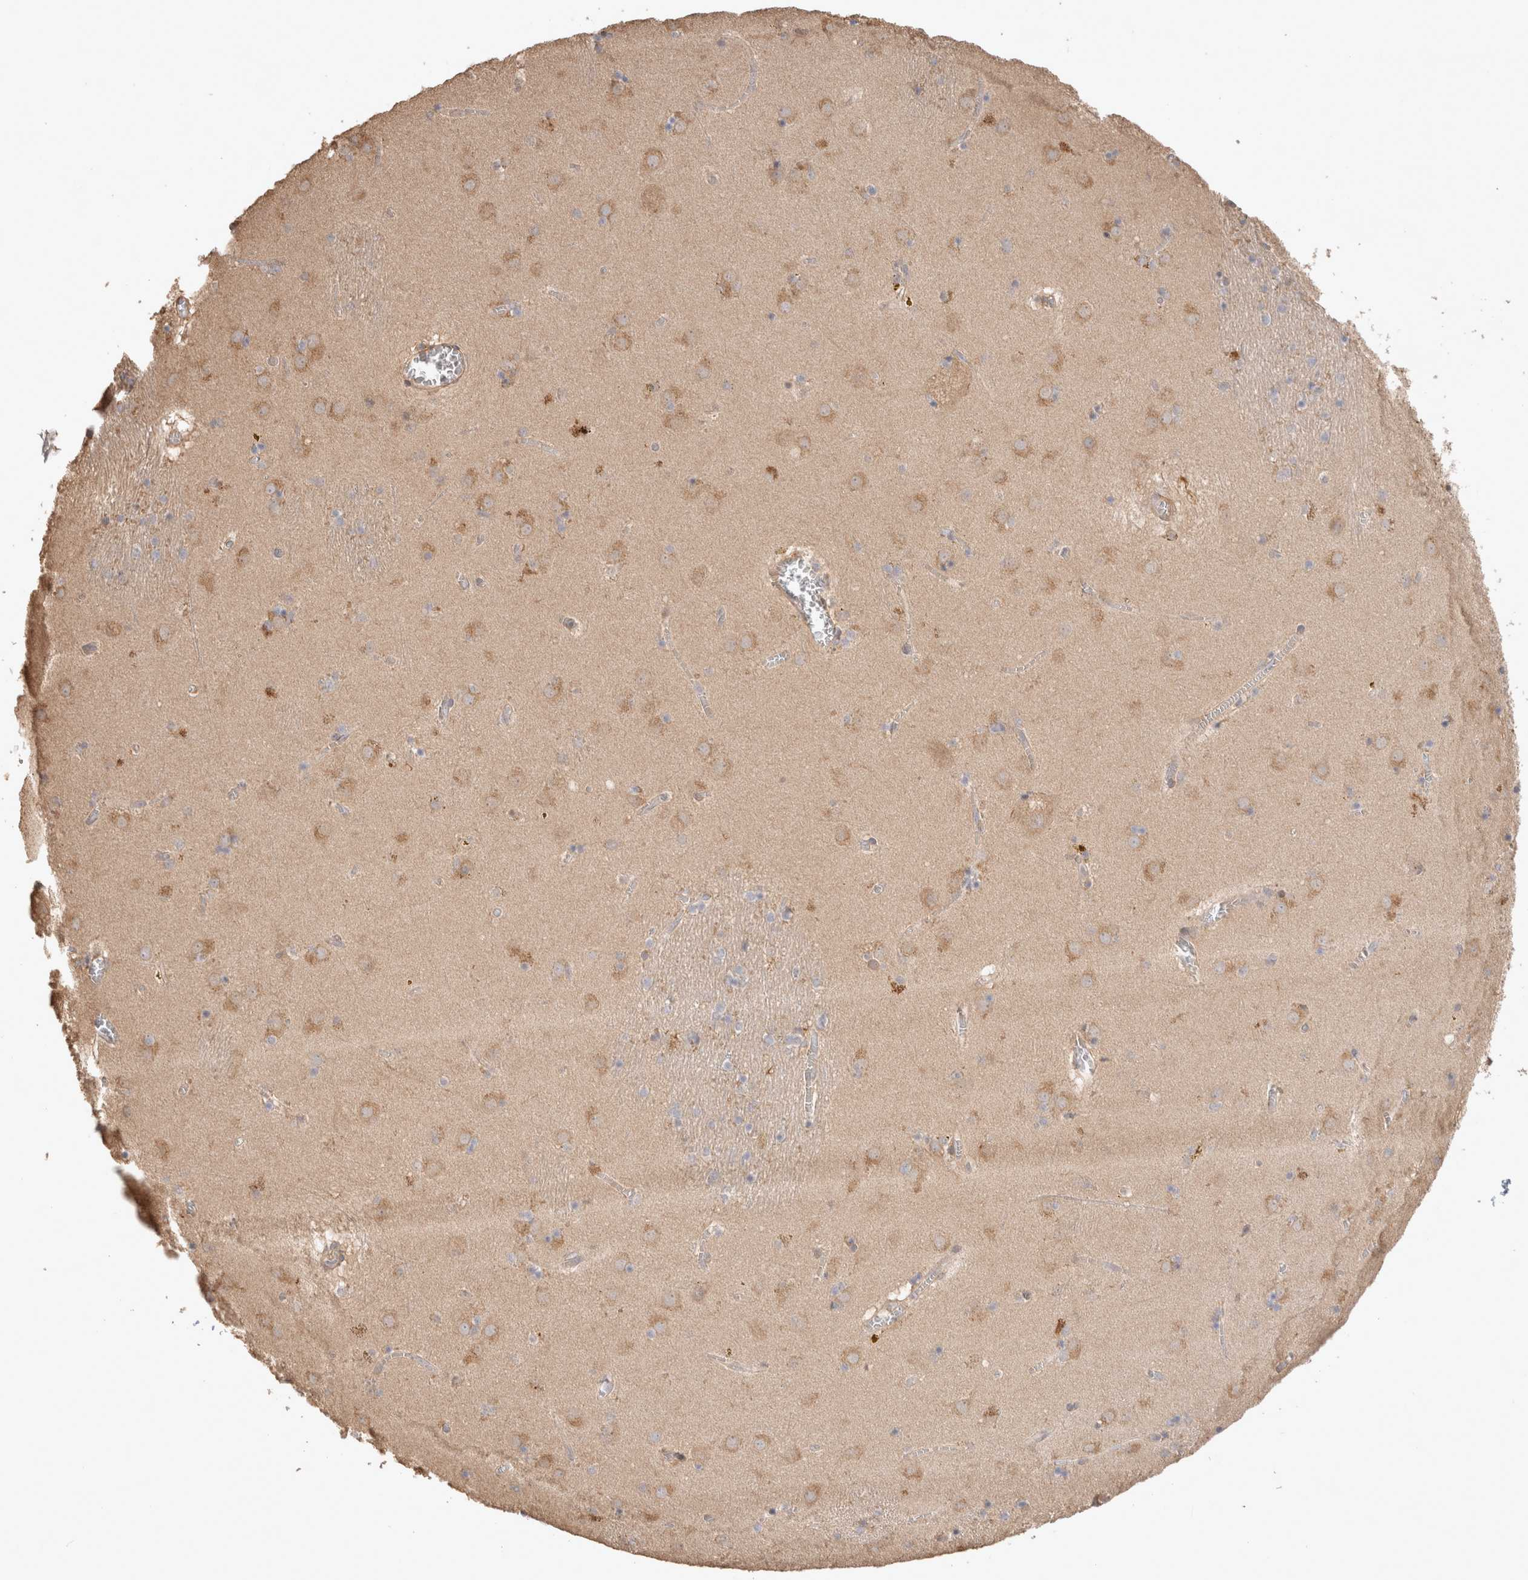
{"staining": {"intensity": "moderate", "quantity": "<25%", "location": "cytoplasmic/membranous"}, "tissue": "caudate", "cell_type": "Glial cells", "image_type": "normal", "snomed": [{"axis": "morphology", "description": "Normal tissue, NOS"}, {"axis": "topography", "description": "Lateral ventricle wall"}], "caption": "A low amount of moderate cytoplasmic/membranous positivity is appreciated in approximately <25% of glial cells in unremarkable caudate.", "gene": "HROB", "patient": {"sex": "male", "age": 70}}